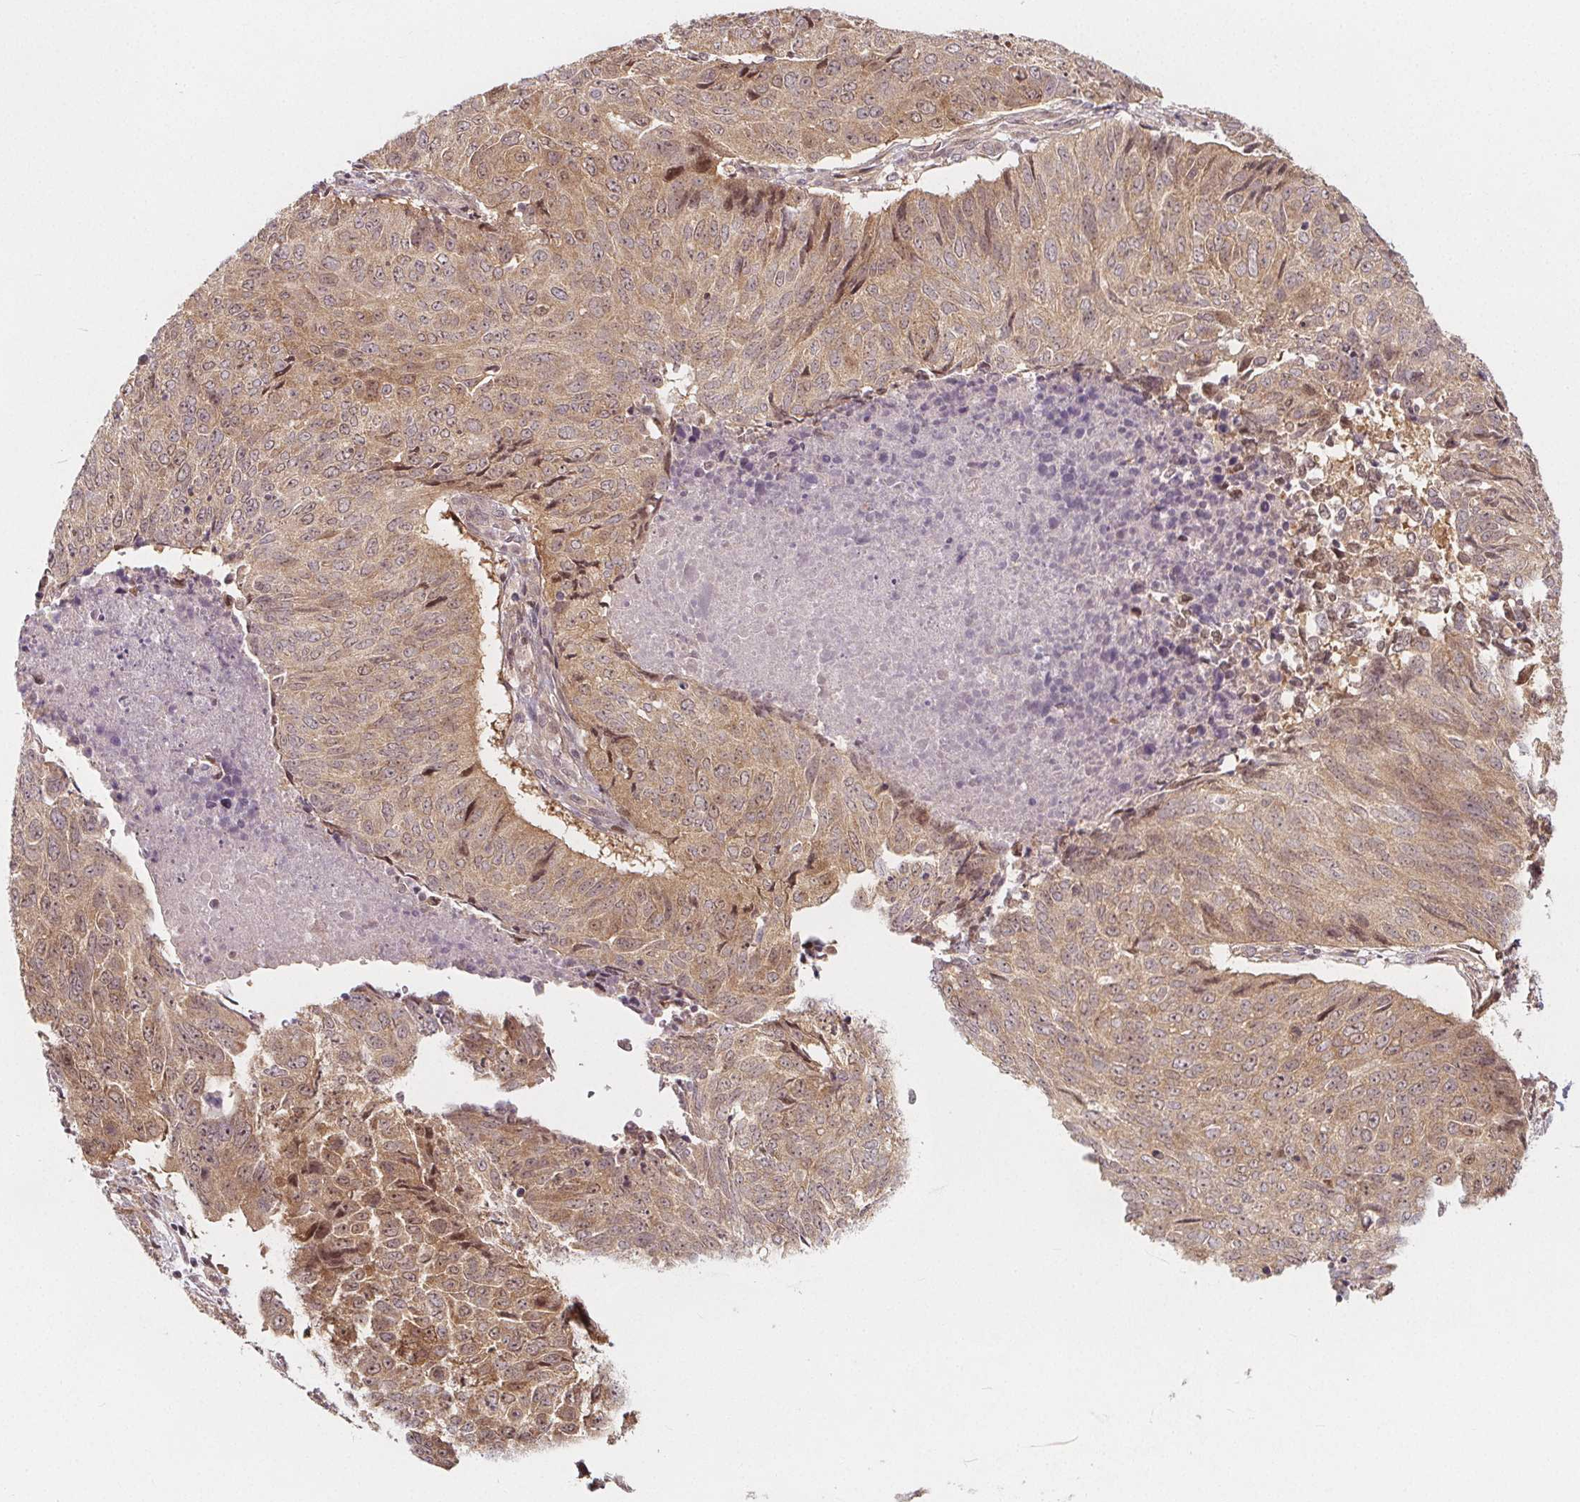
{"staining": {"intensity": "weak", "quantity": ">75%", "location": "cytoplasmic/membranous,nuclear"}, "tissue": "lung cancer", "cell_type": "Tumor cells", "image_type": "cancer", "snomed": [{"axis": "morphology", "description": "Normal tissue, NOS"}, {"axis": "morphology", "description": "Squamous cell carcinoma, NOS"}, {"axis": "topography", "description": "Bronchus"}, {"axis": "topography", "description": "Lung"}], "caption": "Protein expression by immunohistochemistry displays weak cytoplasmic/membranous and nuclear expression in about >75% of tumor cells in lung squamous cell carcinoma.", "gene": "AKT1S1", "patient": {"sex": "male", "age": 64}}